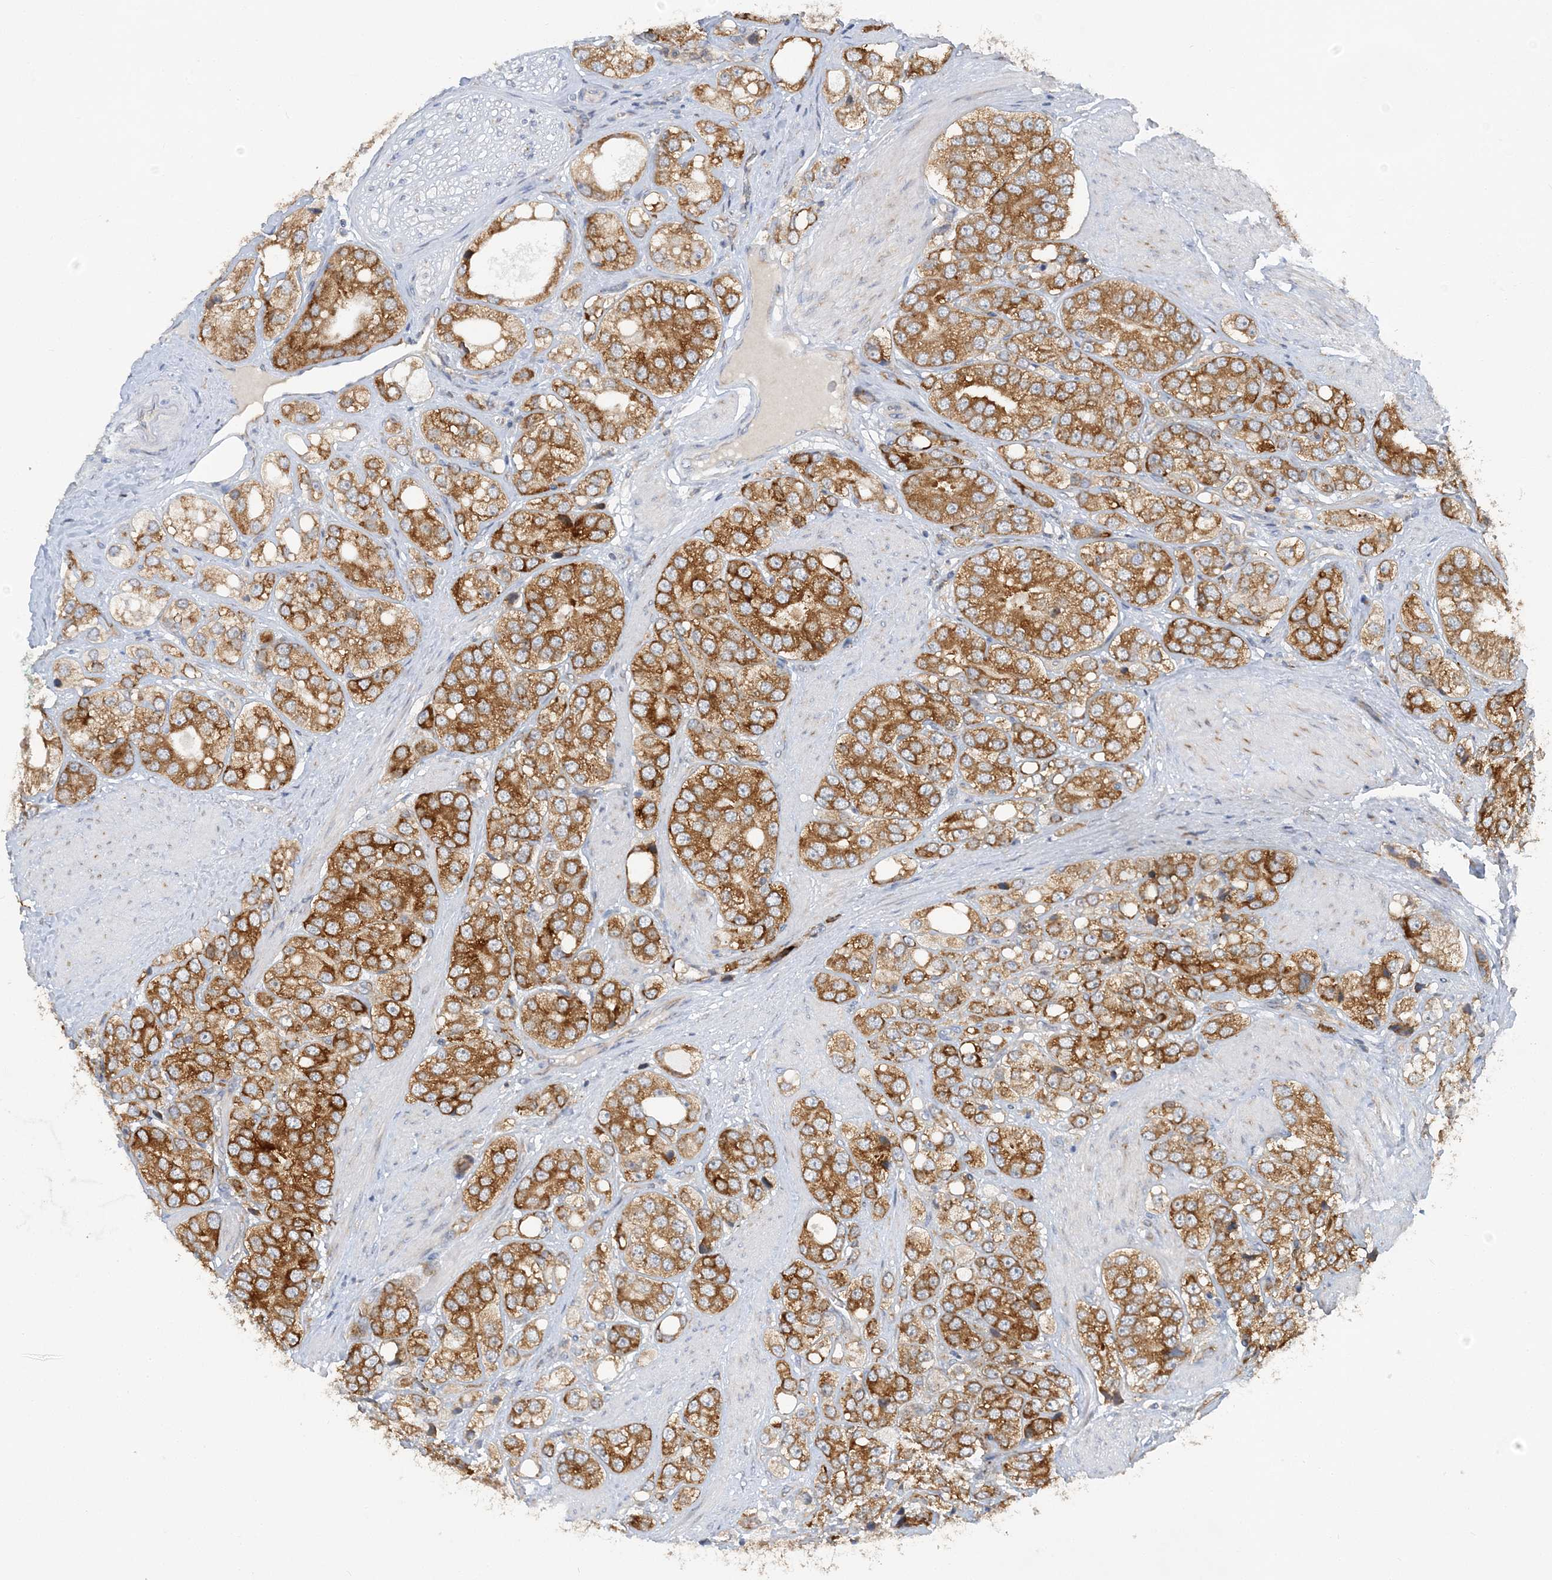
{"staining": {"intensity": "strong", "quantity": ">75%", "location": "cytoplasmic/membranous"}, "tissue": "prostate cancer", "cell_type": "Tumor cells", "image_type": "cancer", "snomed": [{"axis": "morphology", "description": "Adenocarcinoma, High grade"}, {"axis": "topography", "description": "Prostate"}], "caption": "This image shows prostate cancer (adenocarcinoma (high-grade)) stained with immunohistochemistry (IHC) to label a protein in brown. The cytoplasmic/membranous of tumor cells show strong positivity for the protein. Nuclei are counter-stained blue.", "gene": "LARP4B", "patient": {"sex": "male", "age": 50}}